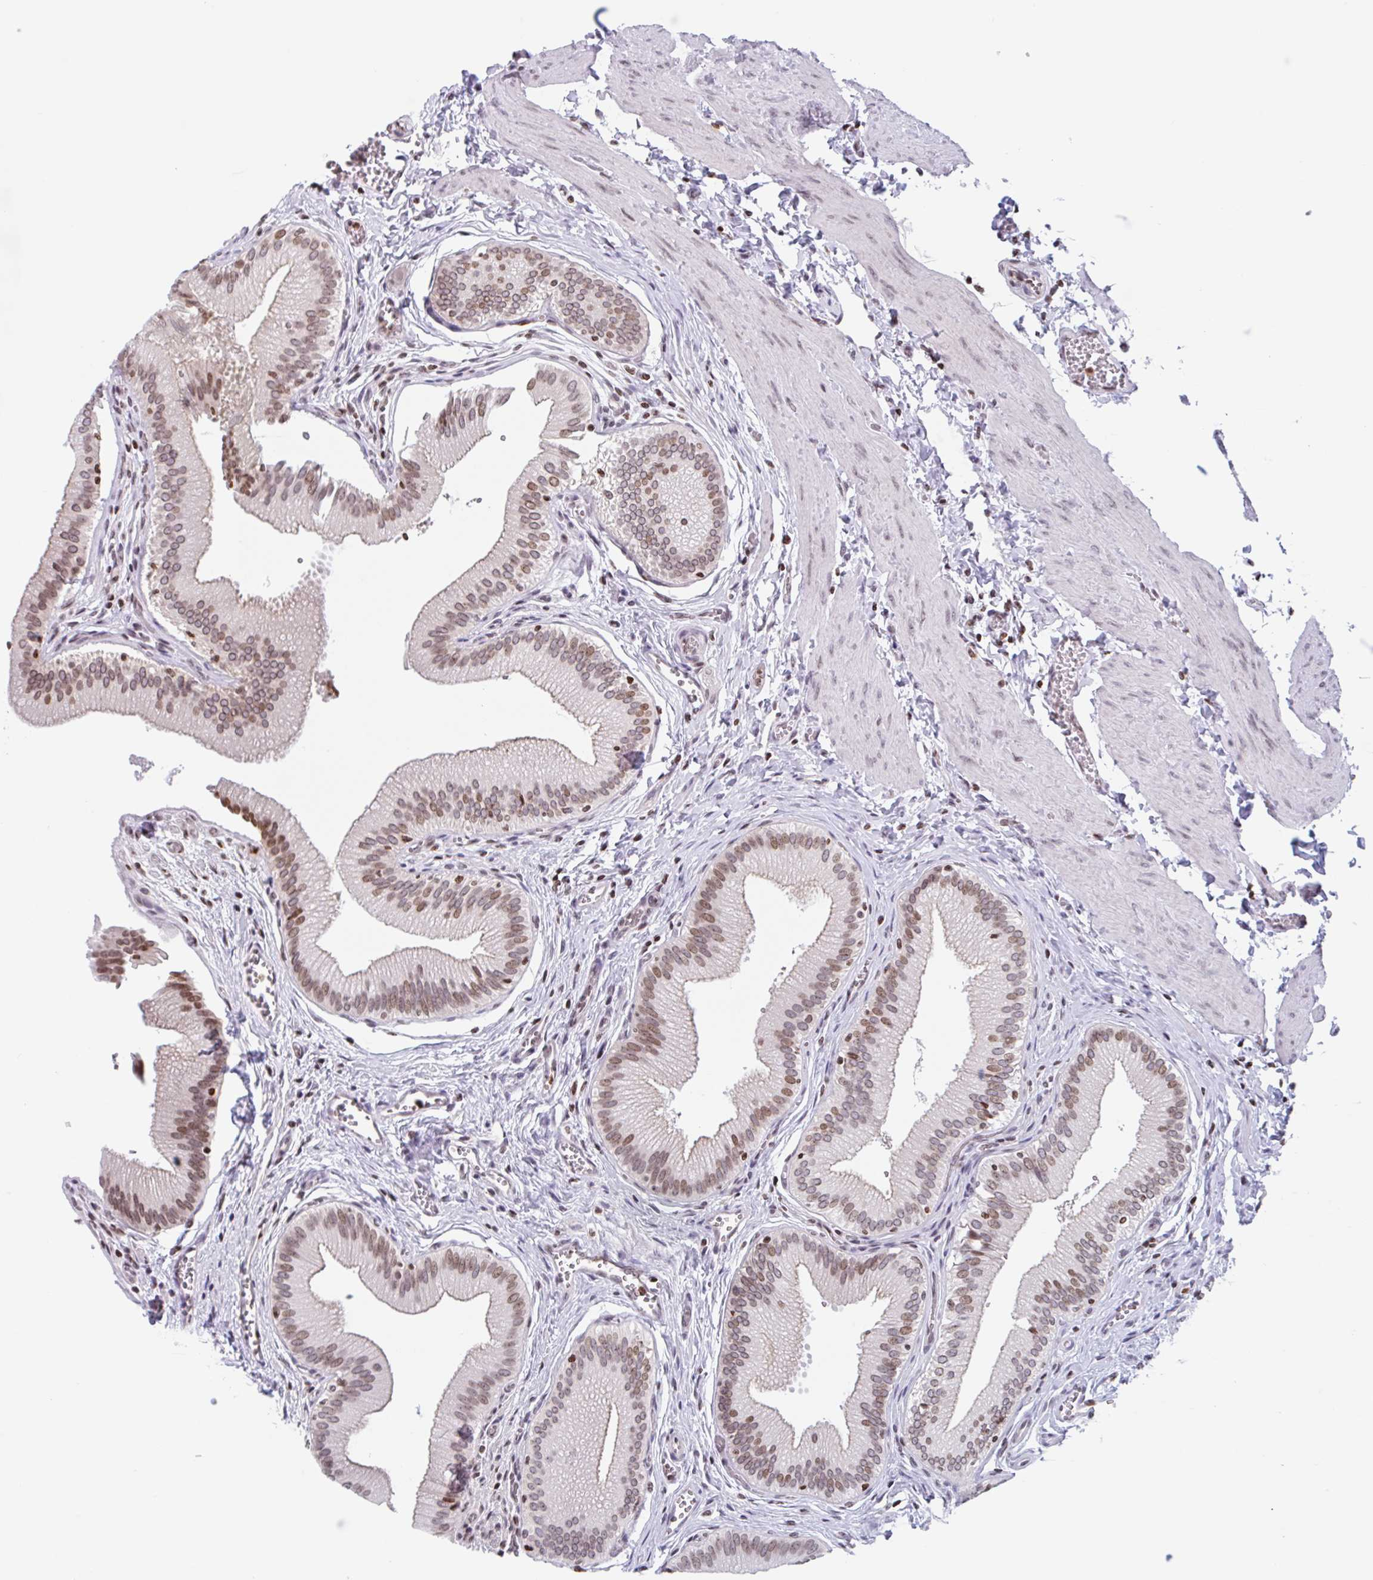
{"staining": {"intensity": "moderate", "quantity": ">75%", "location": "nuclear"}, "tissue": "gallbladder", "cell_type": "Glandular cells", "image_type": "normal", "snomed": [{"axis": "morphology", "description": "Normal tissue, NOS"}, {"axis": "topography", "description": "Gallbladder"}], "caption": "Moderate nuclear staining for a protein is seen in approximately >75% of glandular cells of benign gallbladder using immunohistochemistry.", "gene": "NOL6", "patient": {"sex": "male", "age": 17}}